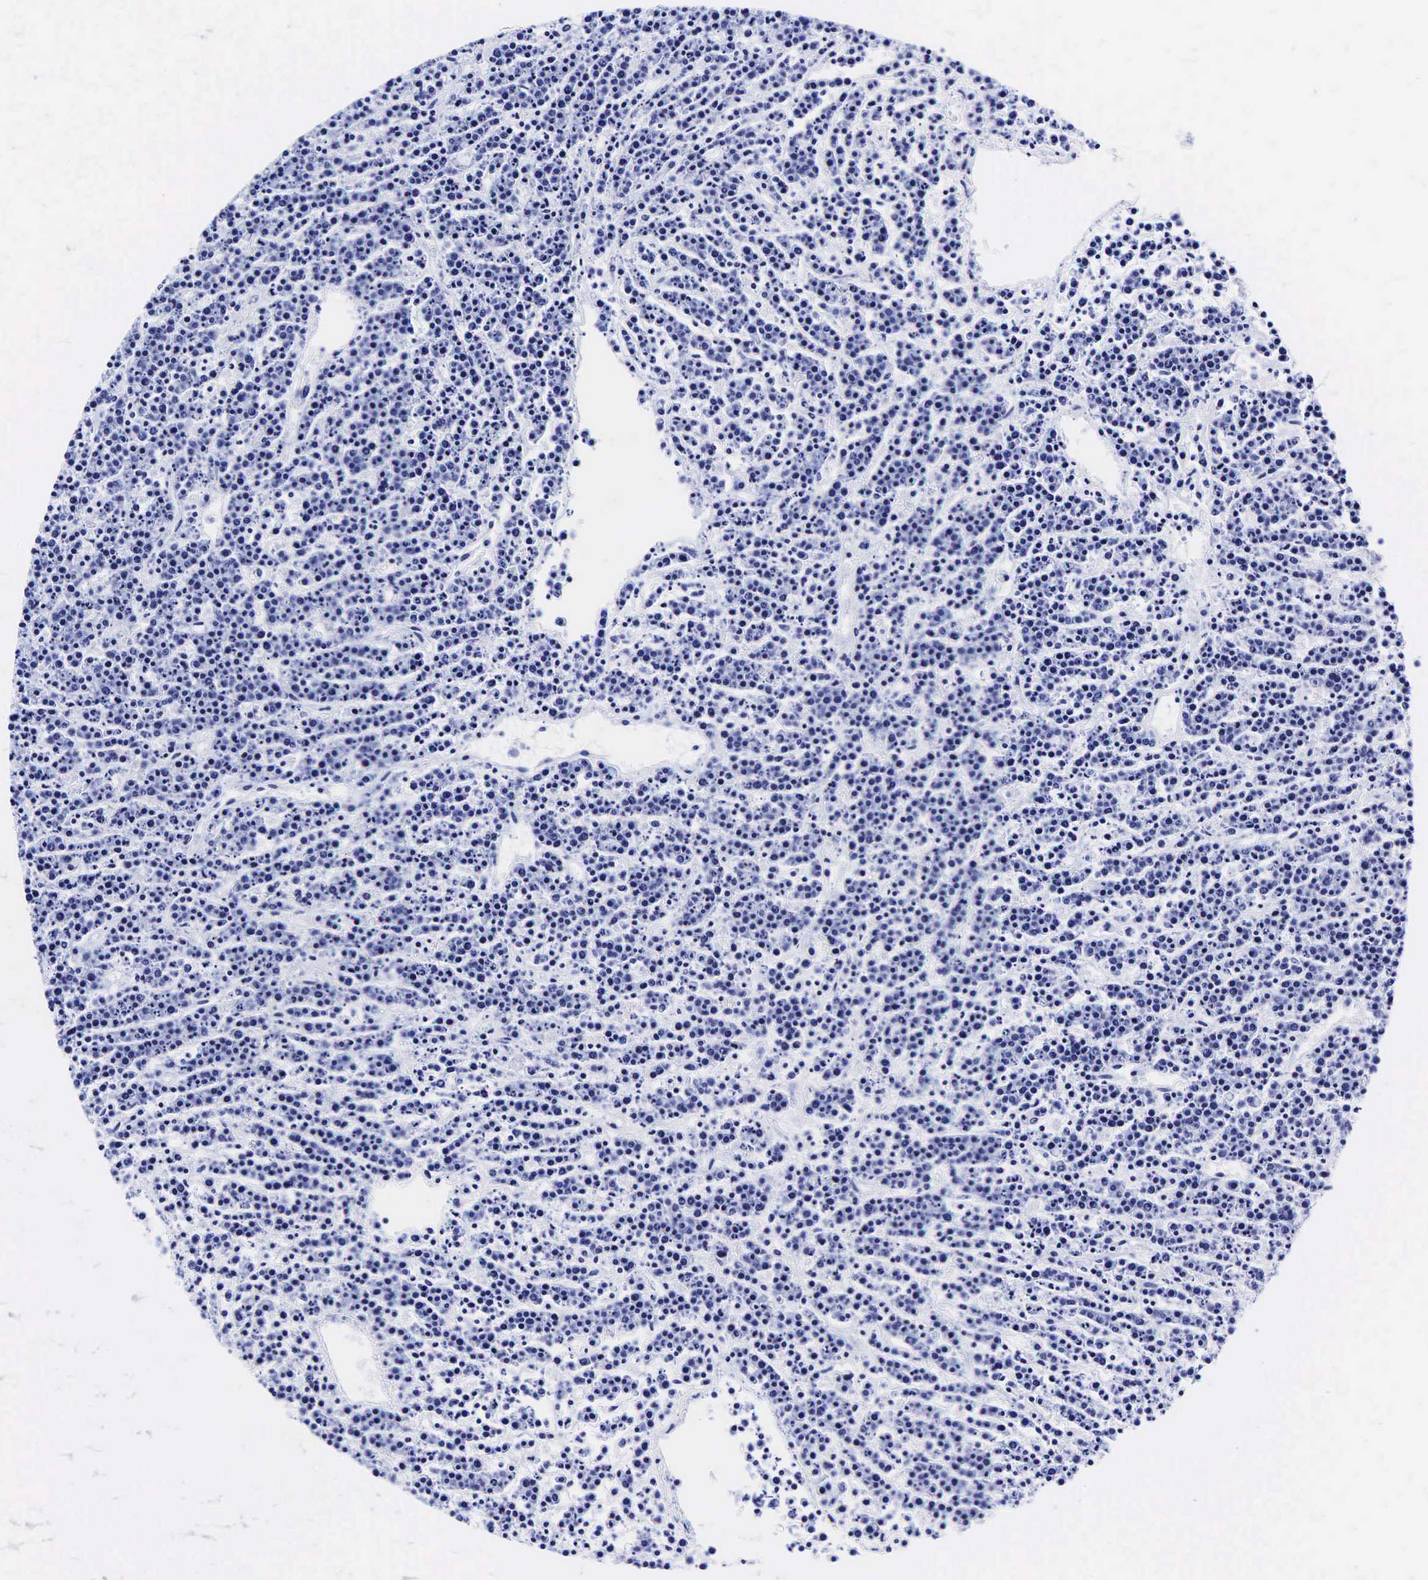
{"staining": {"intensity": "negative", "quantity": "none", "location": "none"}, "tissue": "lymphoma", "cell_type": "Tumor cells", "image_type": "cancer", "snomed": [{"axis": "morphology", "description": "Malignant lymphoma, non-Hodgkin's type, High grade"}, {"axis": "topography", "description": "Ovary"}], "caption": "The immunohistochemistry photomicrograph has no significant staining in tumor cells of lymphoma tissue.", "gene": "GAST", "patient": {"sex": "female", "age": 56}}